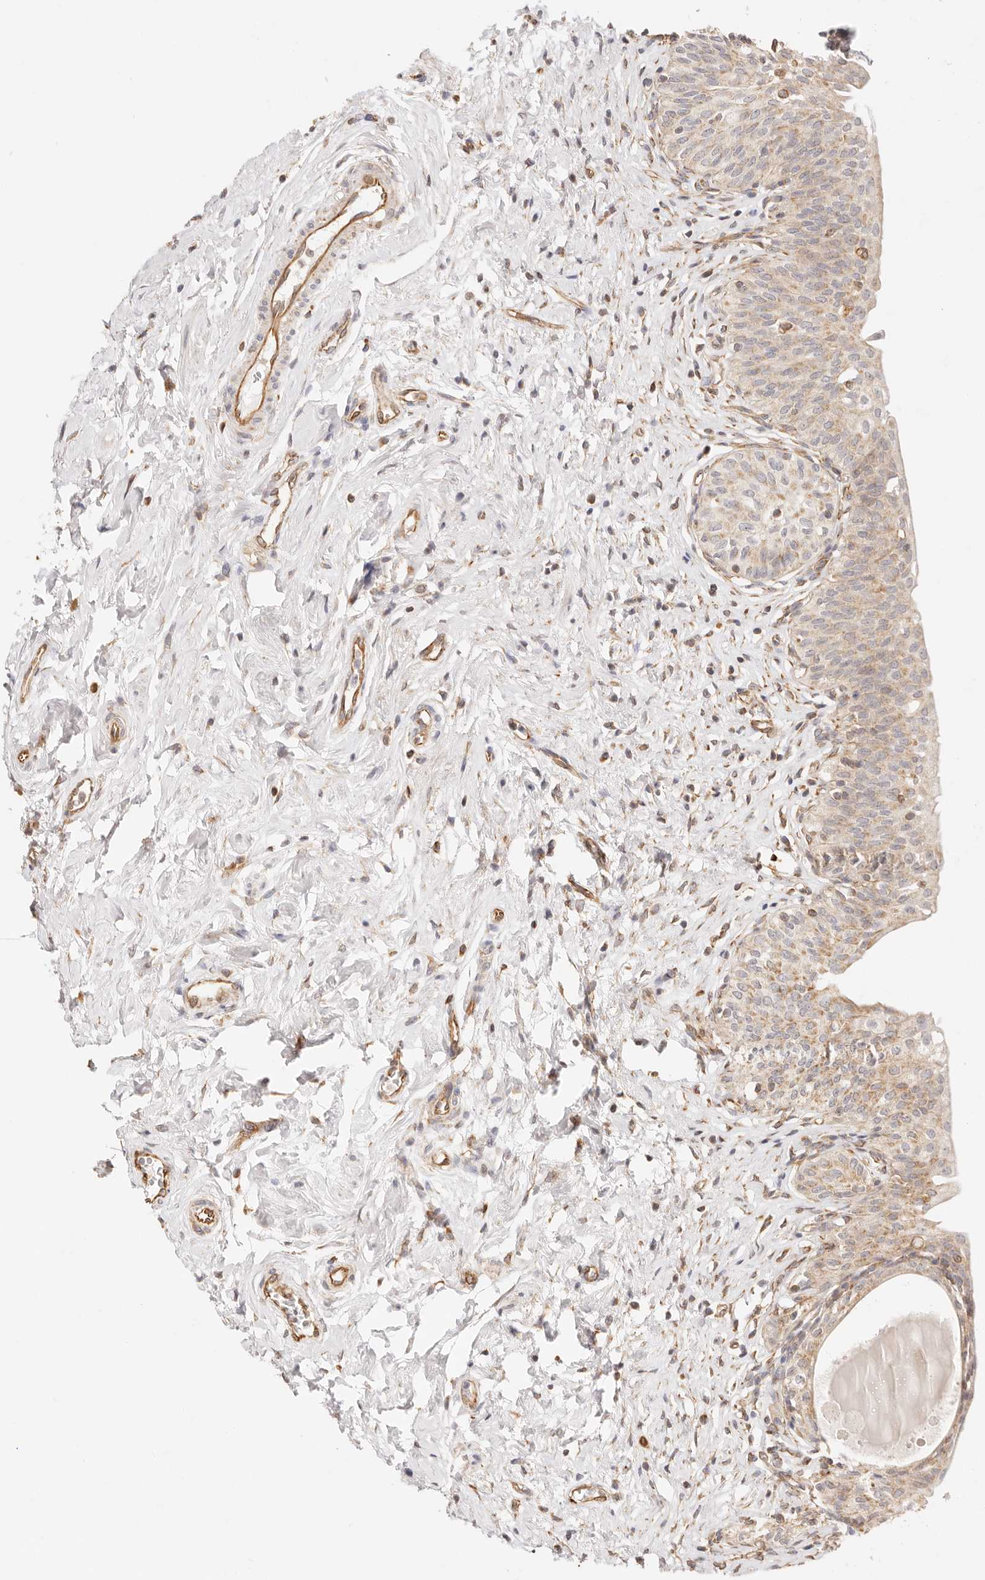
{"staining": {"intensity": "weak", "quantity": ">75%", "location": "cytoplasmic/membranous"}, "tissue": "urinary bladder", "cell_type": "Urothelial cells", "image_type": "normal", "snomed": [{"axis": "morphology", "description": "Normal tissue, NOS"}, {"axis": "topography", "description": "Urinary bladder"}], "caption": "A brown stain highlights weak cytoplasmic/membranous staining of a protein in urothelial cells of unremarkable urinary bladder. (brown staining indicates protein expression, while blue staining denotes nuclei).", "gene": "ZC3H11A", "patient": {"sex": "male", "age": 83}}